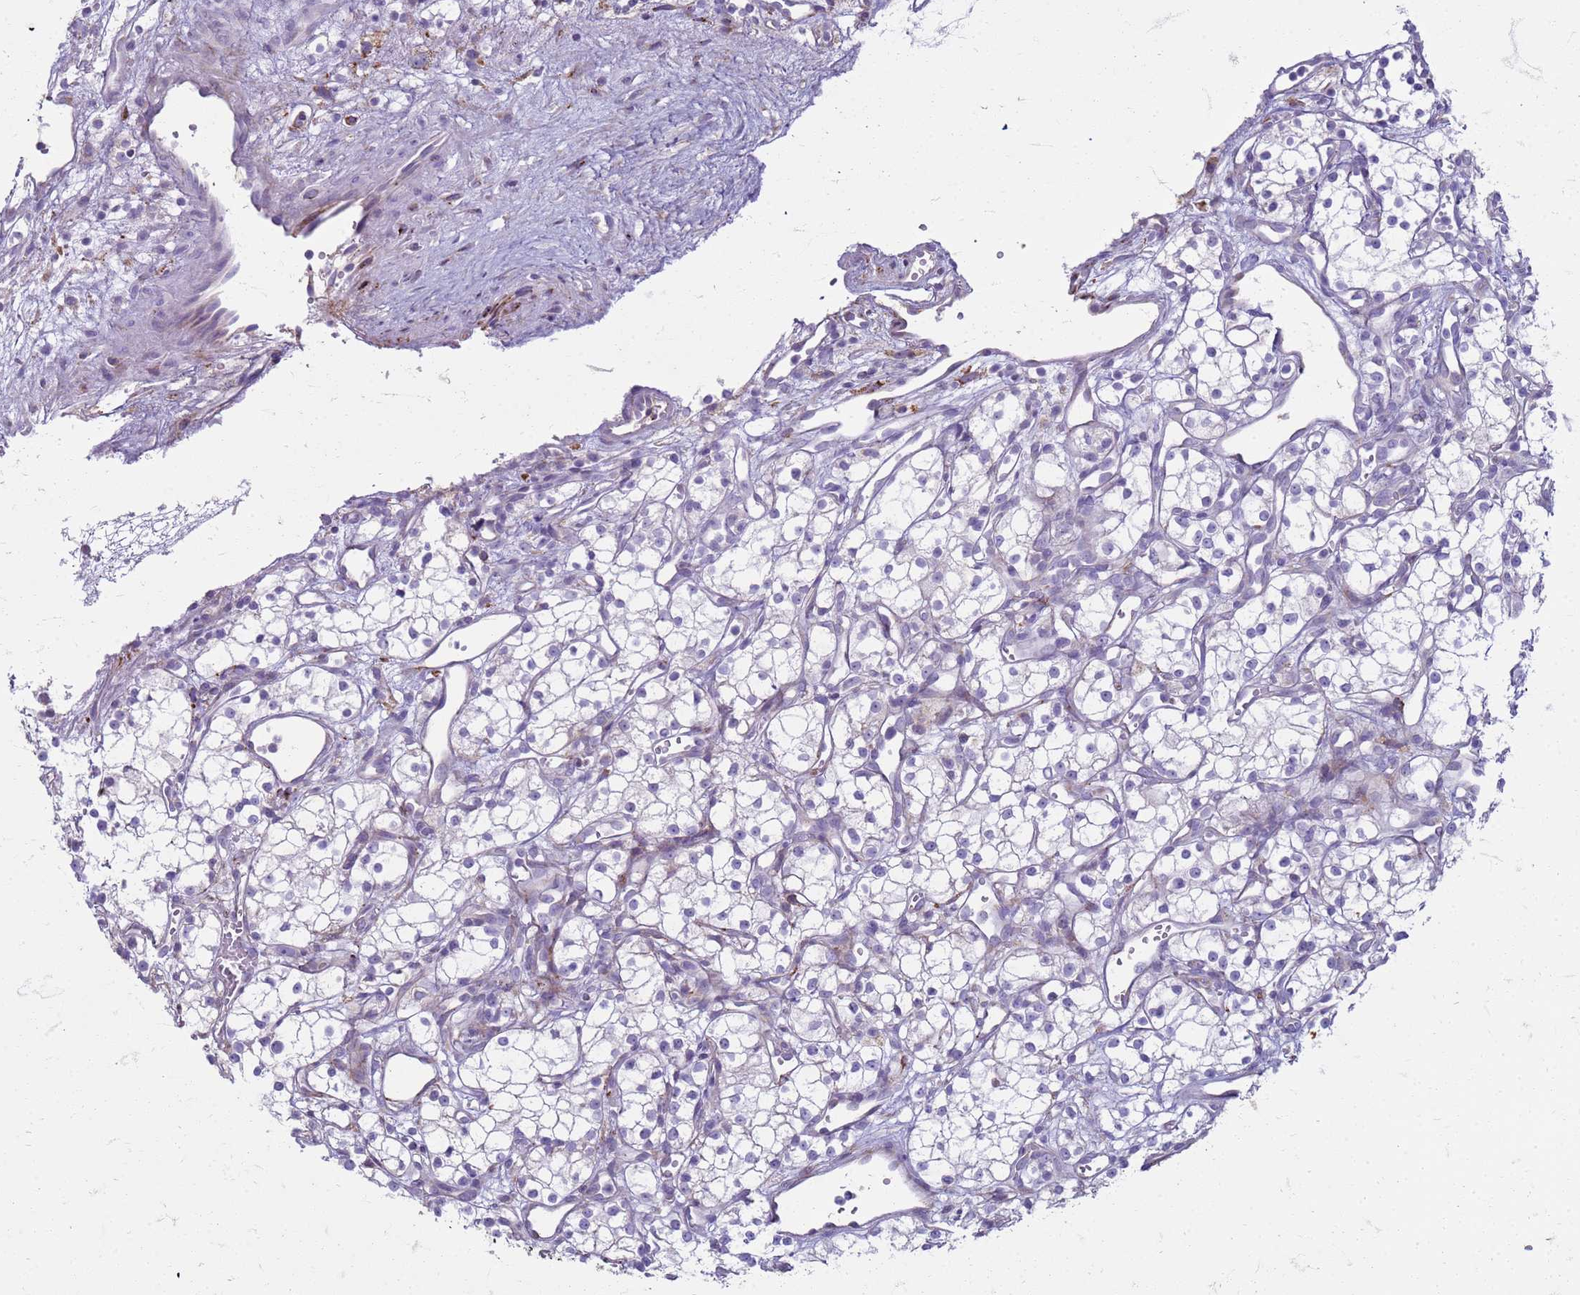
{"staining": {"intensity": "negative", "quantity": "none", "location": "none"}, "tissue": "renal cancer", "cell_type": "Tumor cells", "image_type": "cancer", "snomed": [{"axis": "morphology", "description": "Adenocarcinoma, NOS"}, {"axis": "topography", "description": "Kidney"}], "caption": "This is a histopathology image of immunohistochemistry staining of renal adenocarcinoma, which shows no positivity in tumor cells. (DAB IHC, high magnification).", "gene": "PDK3", "patient": {"sex": "male", "age": 59}}